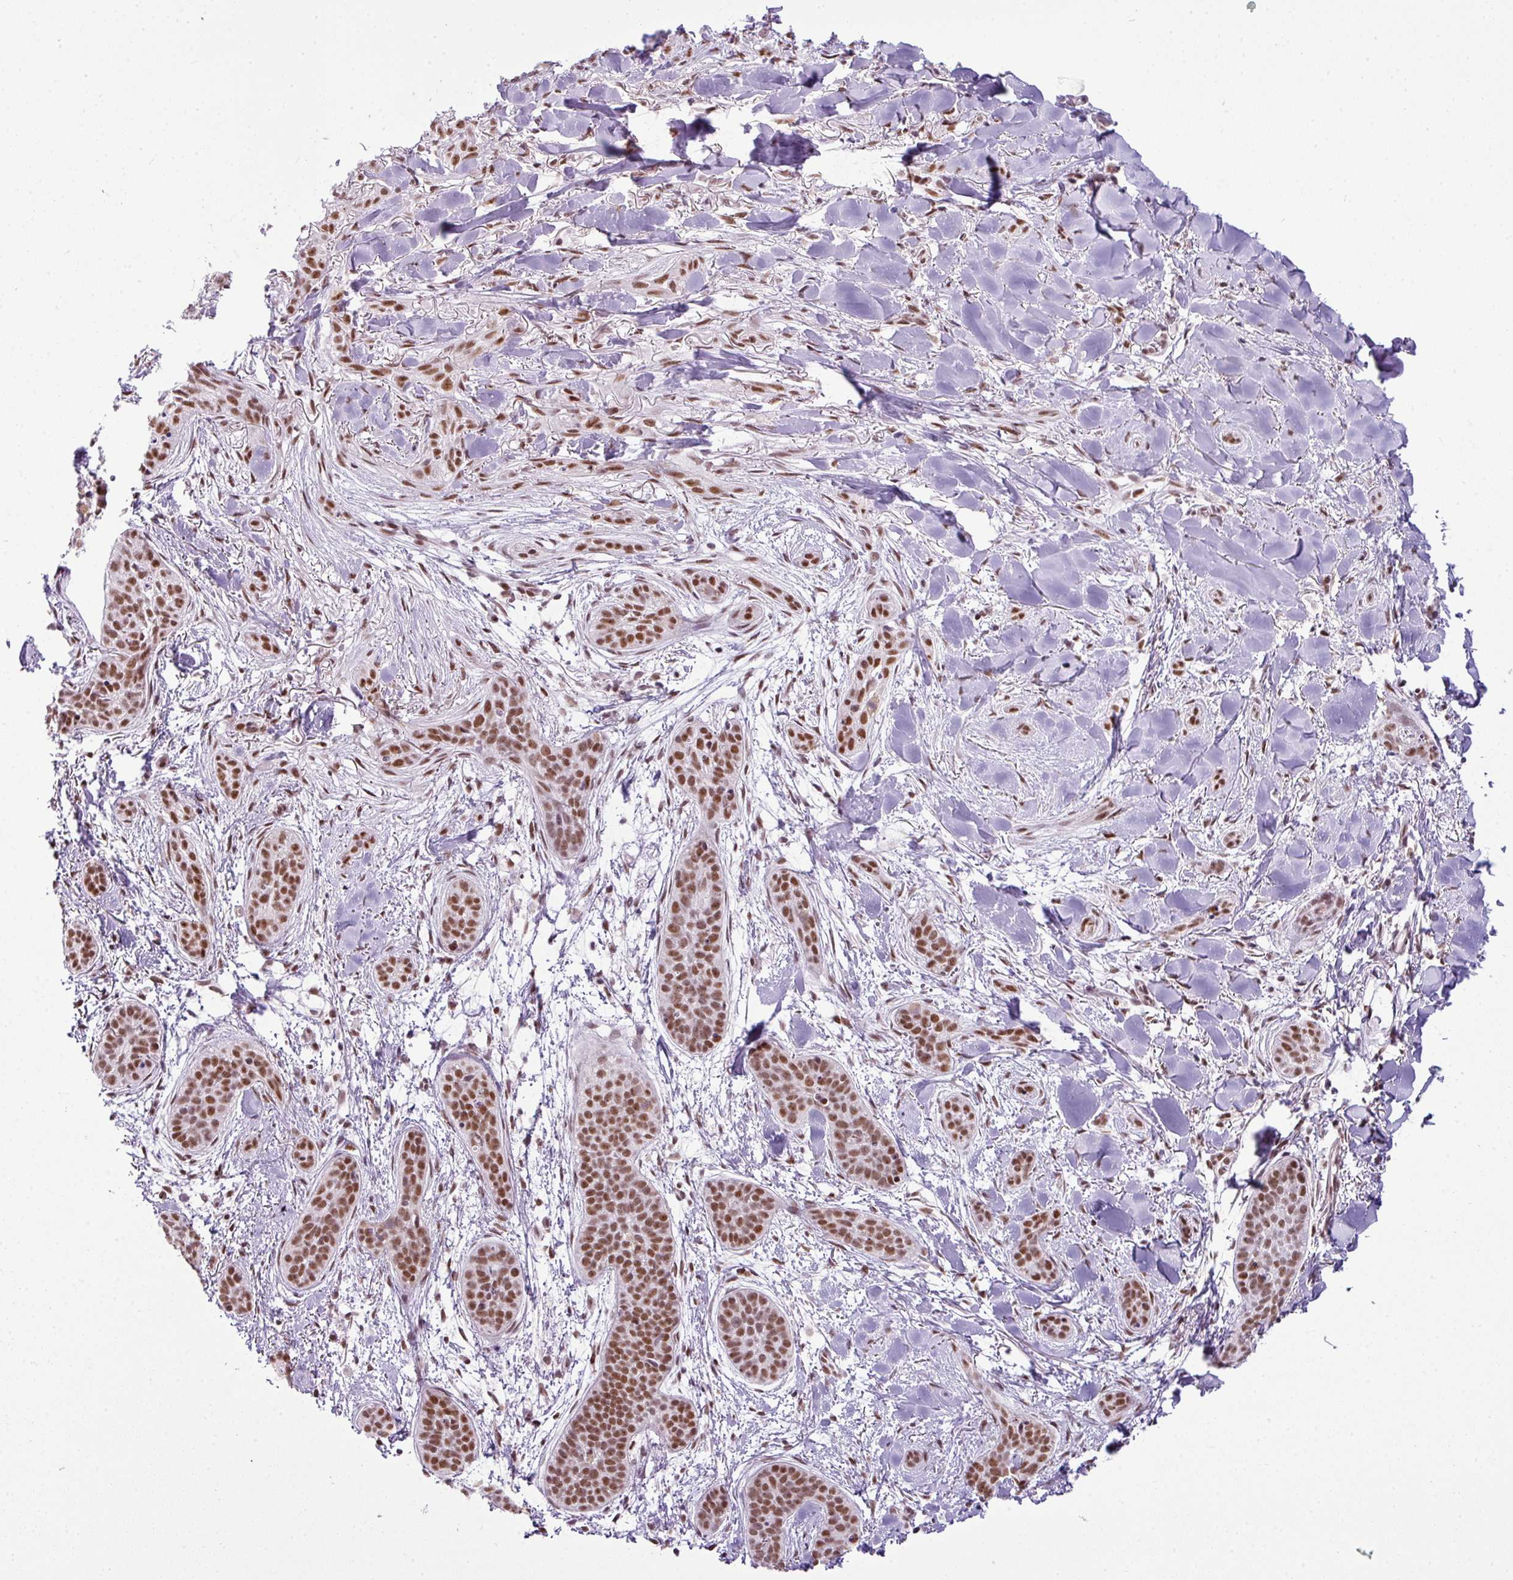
{"staining": {"intensity": "moderate", "quantity": ">75%", "location": "nuclear"}, "tissue": "skin cancer", "cell_type": "Tumor cells", "image_type": "cancer", "snomed": [{"axis": "morphology", "description": "Basal cell carcinoma"}, {"axis": "topography", "description": "Skin"}], "caption": "This is a micrograph of immunohistochemistry staining of basal cell carcinoma (skin), which shows moderate staining in the nuclear of tumor cells.", "gene": "ARL6IP4", "patient": {"sex": "male", "age": 52}}